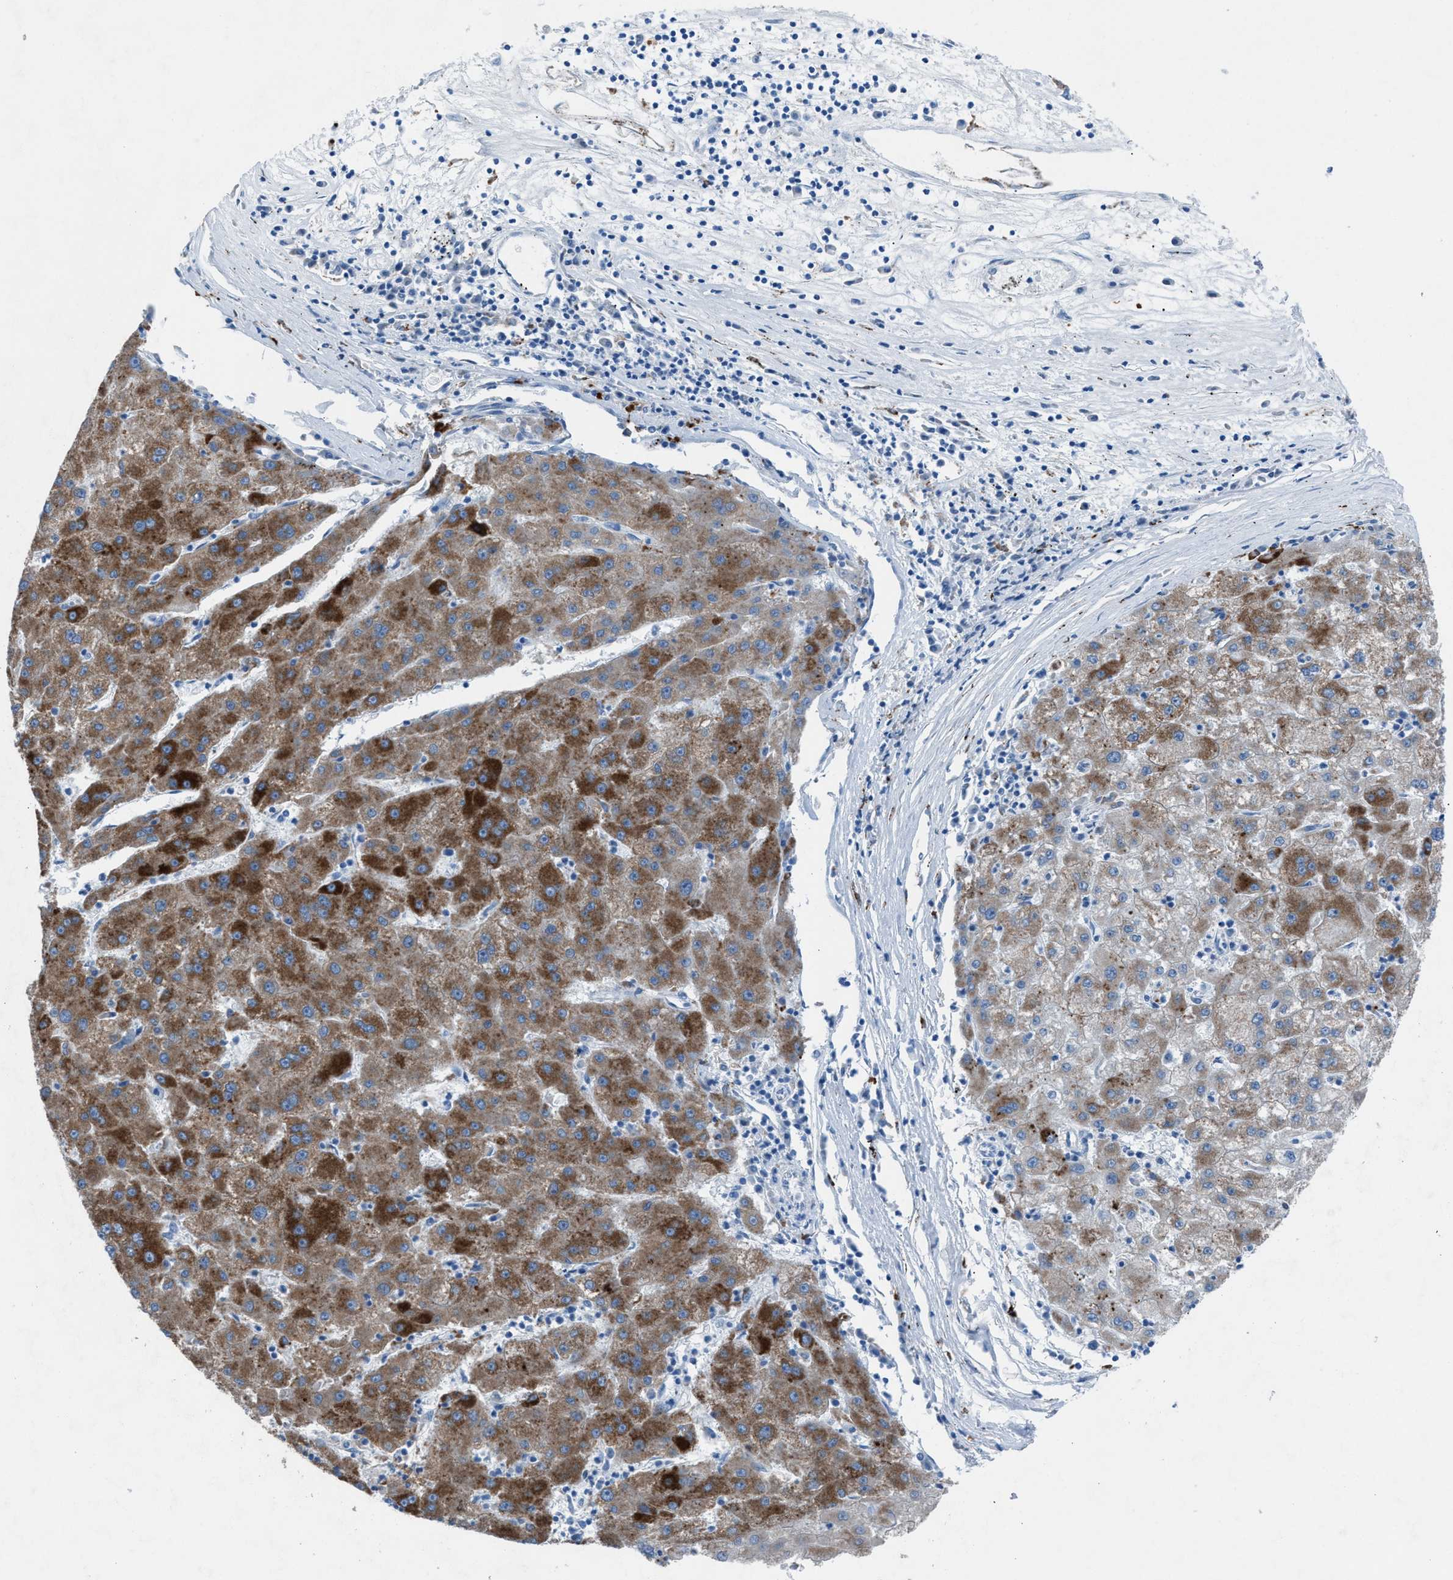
{"staining": {"intensity": "moderate", "quantity": ">75%", "location": "cytoplasmic/membranous"}, "tissue": "liver cancer", "cell_type": "Tumor cells", "image_type": "cancer", "snomed": [{"axis": "morphology", "description": "Carcinoma, Hepatocellular, NOS"}, {"axis": "topography", "description": "Liver"}], "caption": "Brown immunohistochemical staining in human hepatocellular carcinoma (liver) displays moderate cytoplasmic/membranous positivity in about >75% of tumor cells.", "gene": "CD1B", "patient": {"sex": "male", "age": 72}}